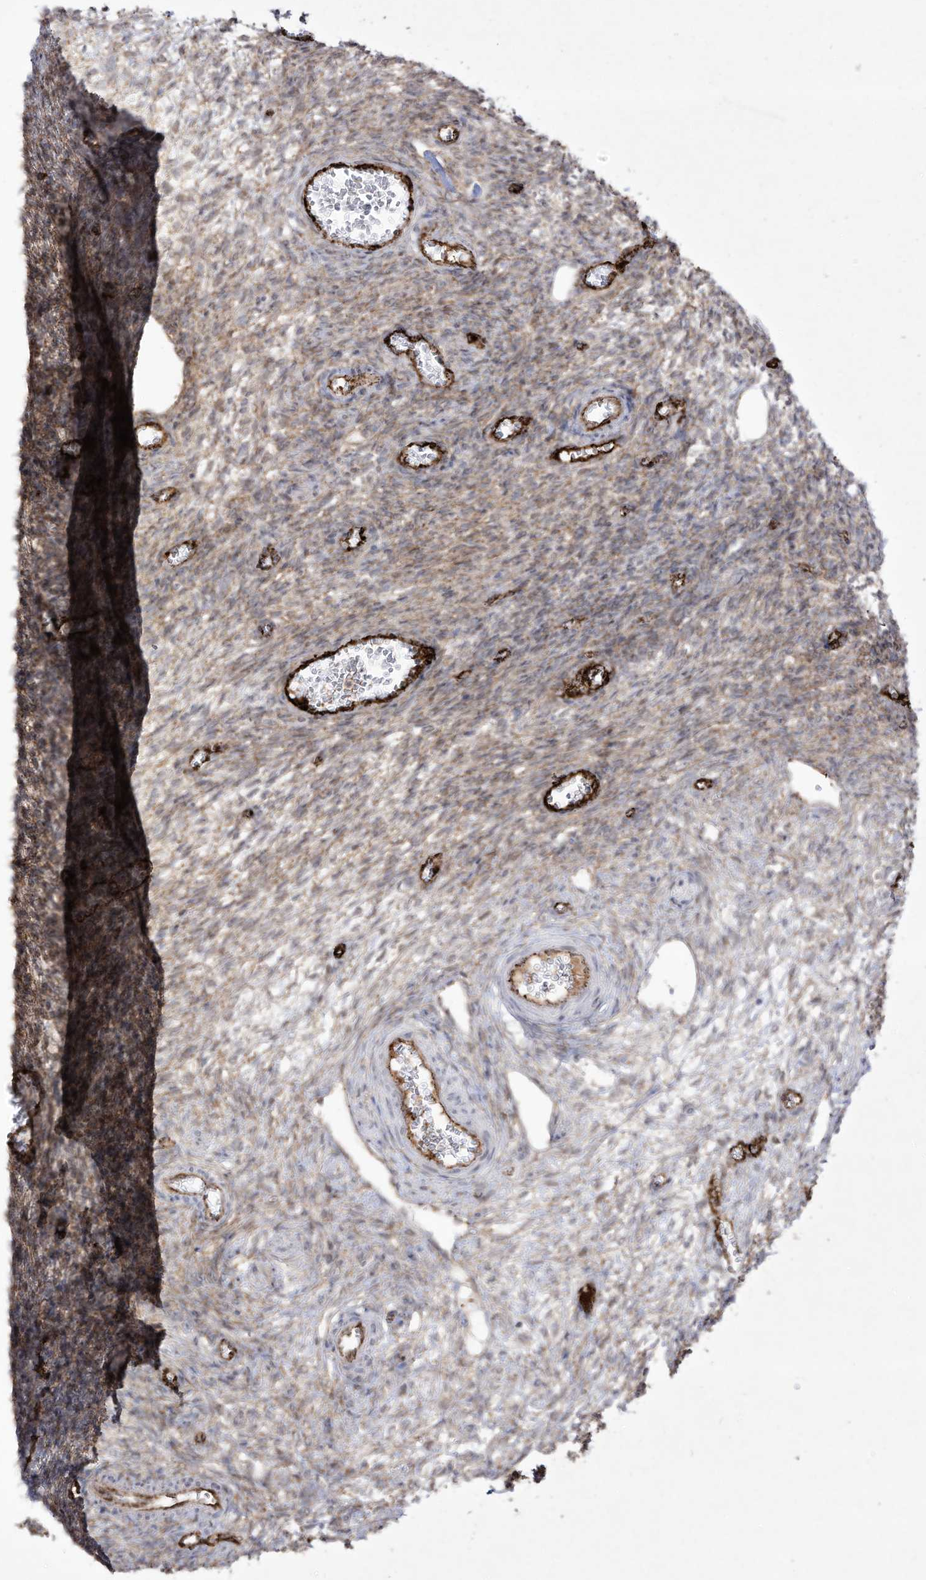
{"staining": {"intensity": "moderate", "quantity": "<25%", "location": "cytoplasmic/membranous"}, "tissue": "ovary", "cell_type": "Ovarian stroma cells", "image_type": "normal", "snomed": [{"axis": "morphology", "description": "Normal tissue, NOS"}, {"axis": "topography", "description": "Ovary"}], "caption": "Ovarian stroma cells show low levels of moderate cytoplasmic/membranous staining in approximately <25% of cells in normal human ovary. The staining is performed using DAB (3,3'-diaminobenzidine) brown chromogen to label protein expression. The nuclei are counter-stained blue using hematoxylin.", "gene": "ZGRF1", "patient": {"sex": "female", "age": 27}}